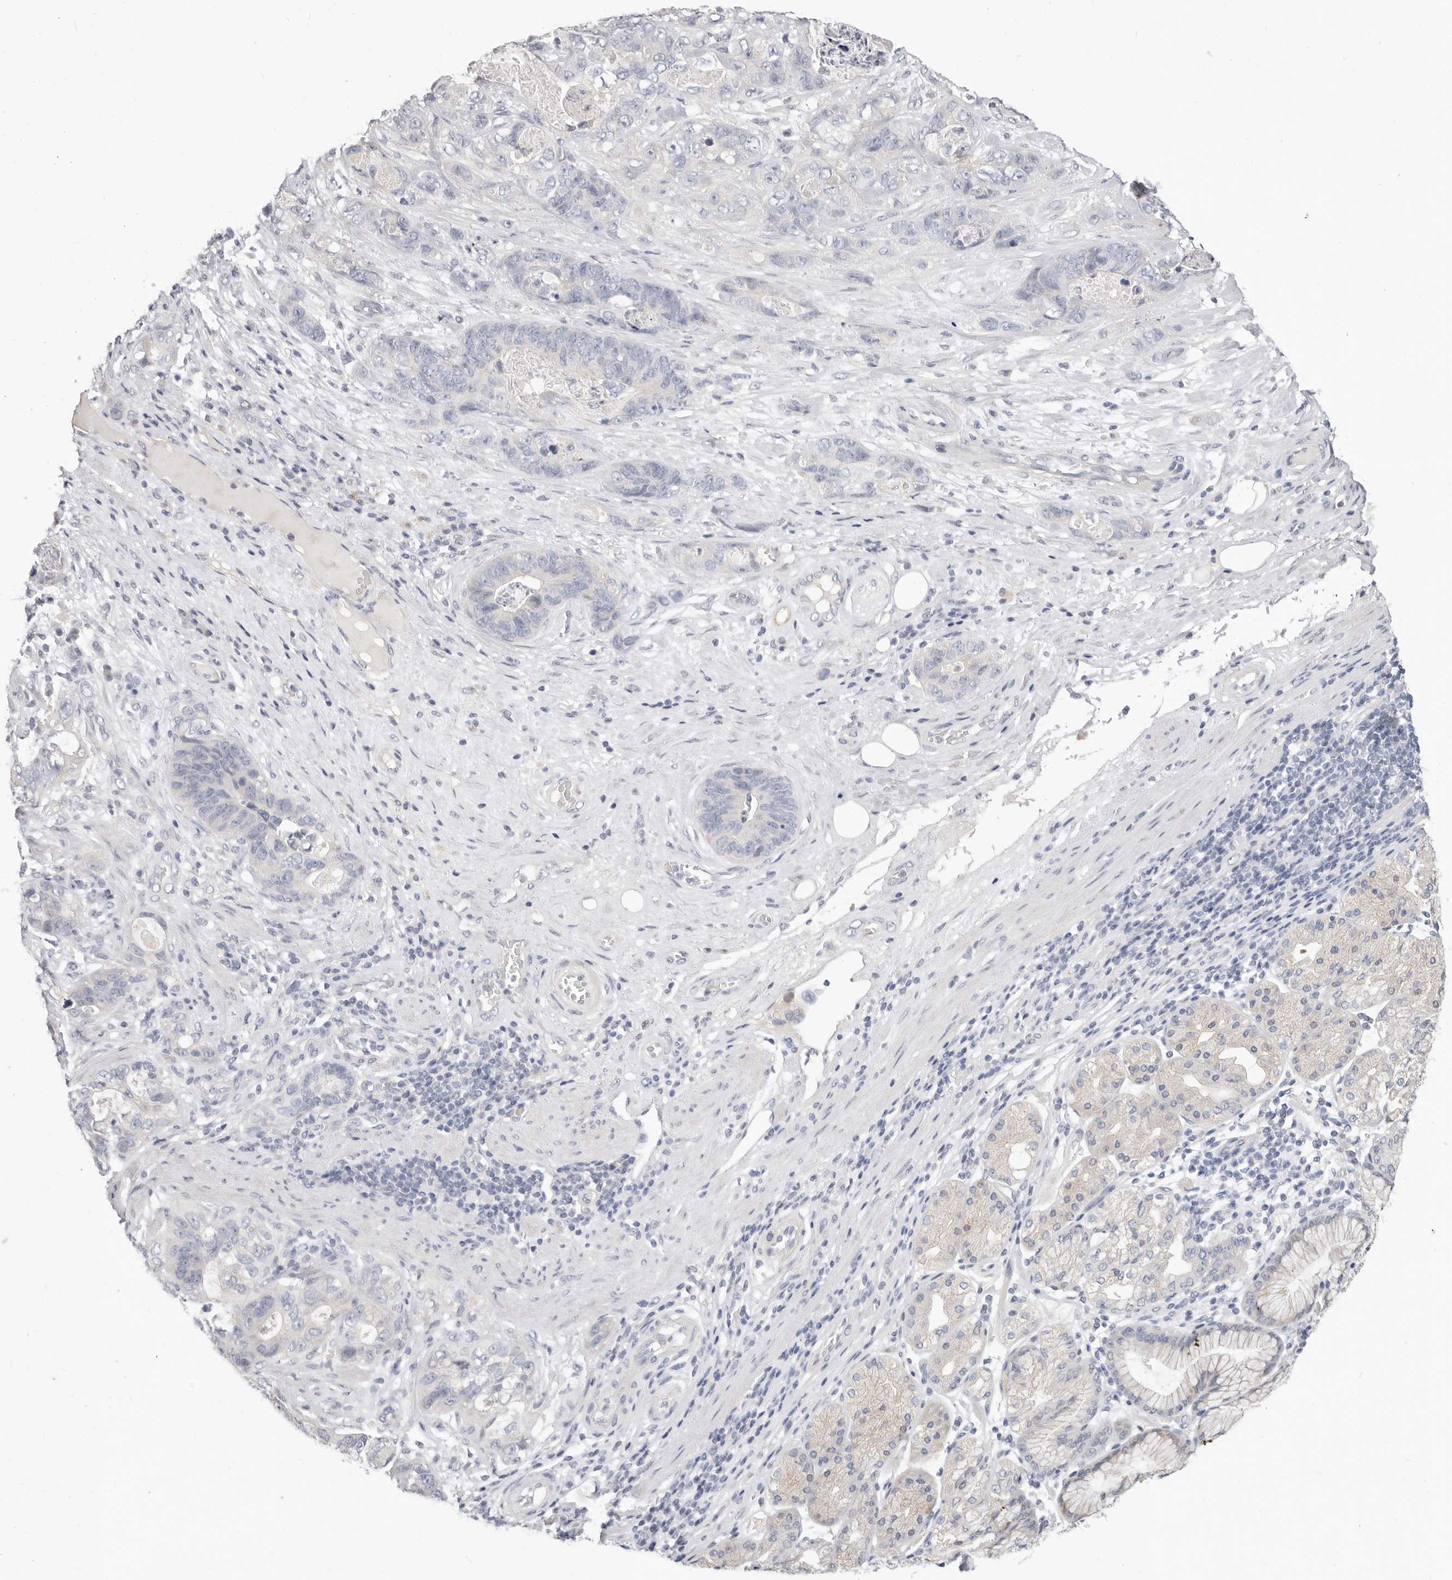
{"staining": {"intensity": "negative", "quantity": "none", "location": "none"}, "tissue": "stomach cancer", "cell_type": "Tumor cells", "image_type": "cancer", "snomed": [{"axis": "morphology", "description": "Normal tissue, NOS"}, {"axis": "morphology", "description": "Adenocarcinoma, NOS"}, {"axis": "topography", "description": "Stomach"}], "caption": "Tumor cells show no significant positivity in stomach cancer.", "gene": "TMEM63B", "patient": {"sex": "female", "age": 89}}